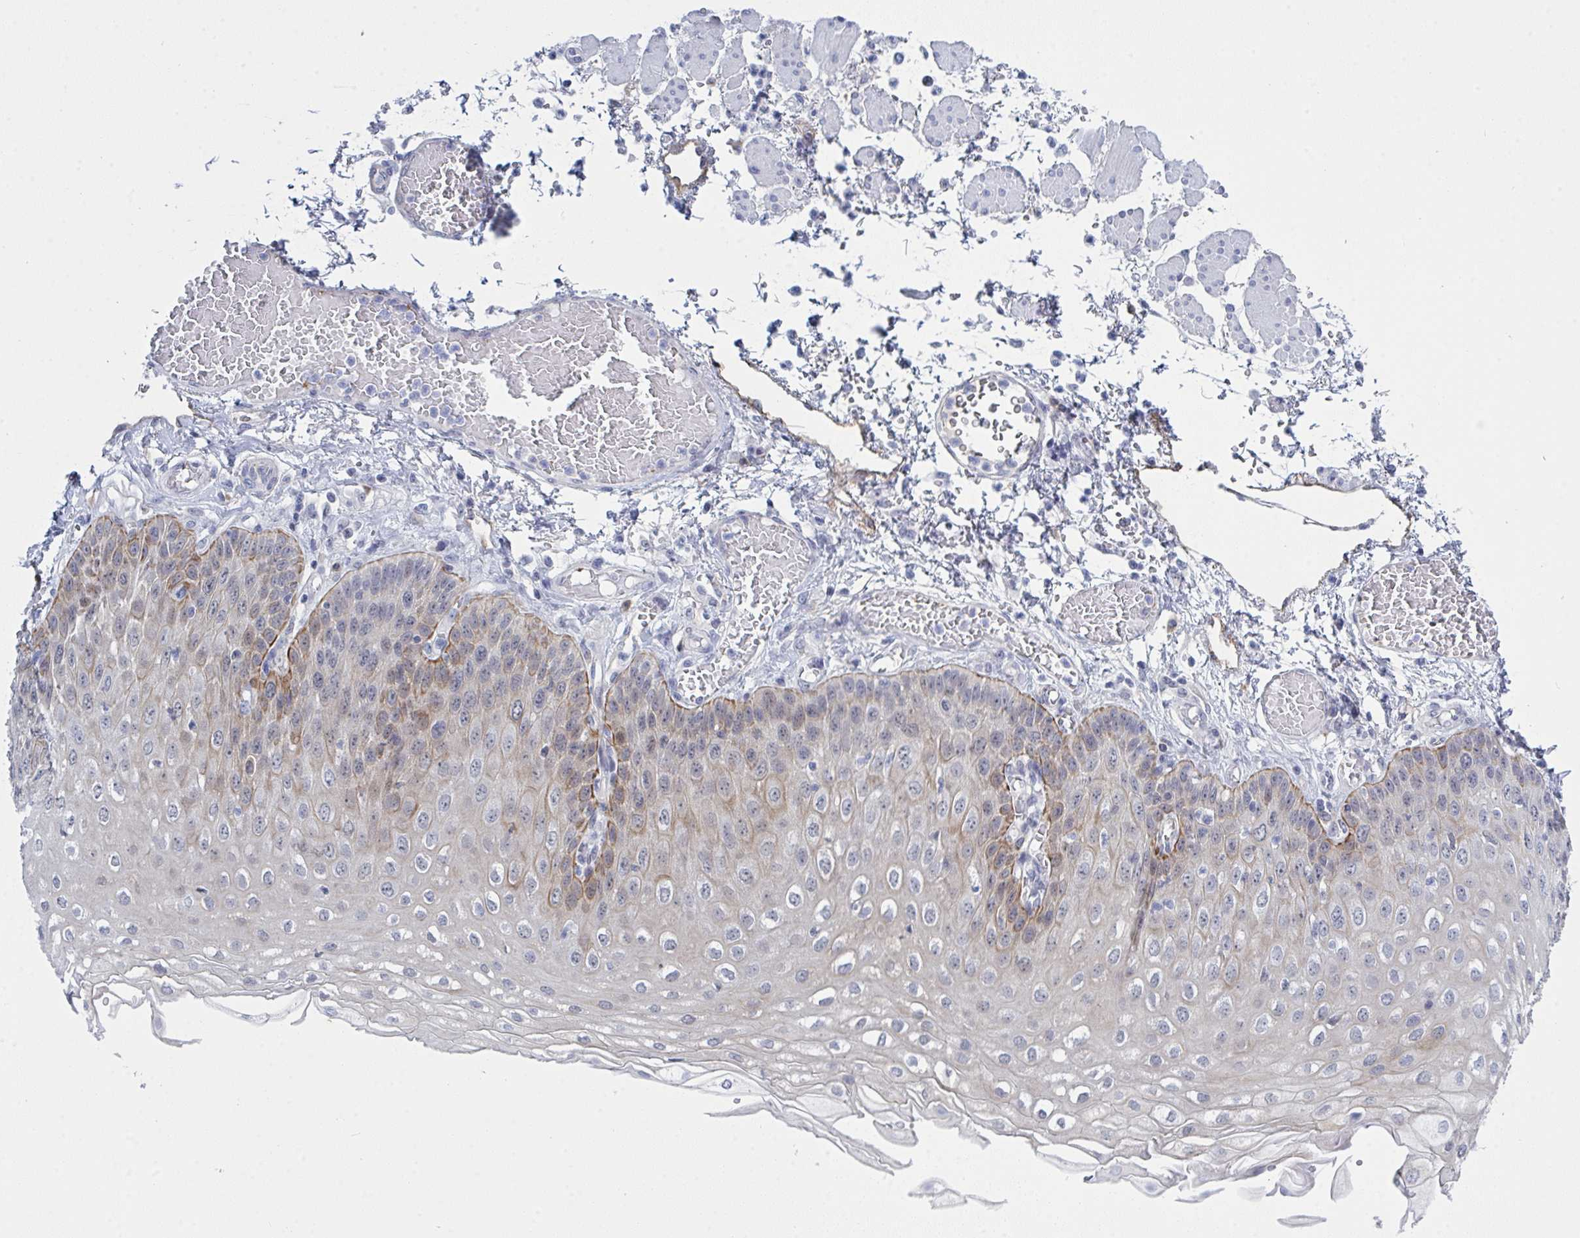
{"staining": {"intensity": "moderate", "quantity": "<25%", "location": "cytoplasmic/membranous"}, "tissue": "esophagus", "cell_type": "Squamous epithelial cells", "image_type": "normal", "snomed": [{"axis": "morphology", "description": "Normal tissue, NOS"}, {"axis": "morphology", "description": "Adenocarcinoma, NOS"}, {"axis": "topography", "description": "Esophagus"}], "caption": "Protein staining of unremarkable esophagus displays moderate cytoplasmic/membranous positivity in approximately <25% of squamous epithelial cells. (IHC, brightfield microscopy, high magnification).", "gene": "KDM4D", "patient": {"sex": "male", "age": 81}}